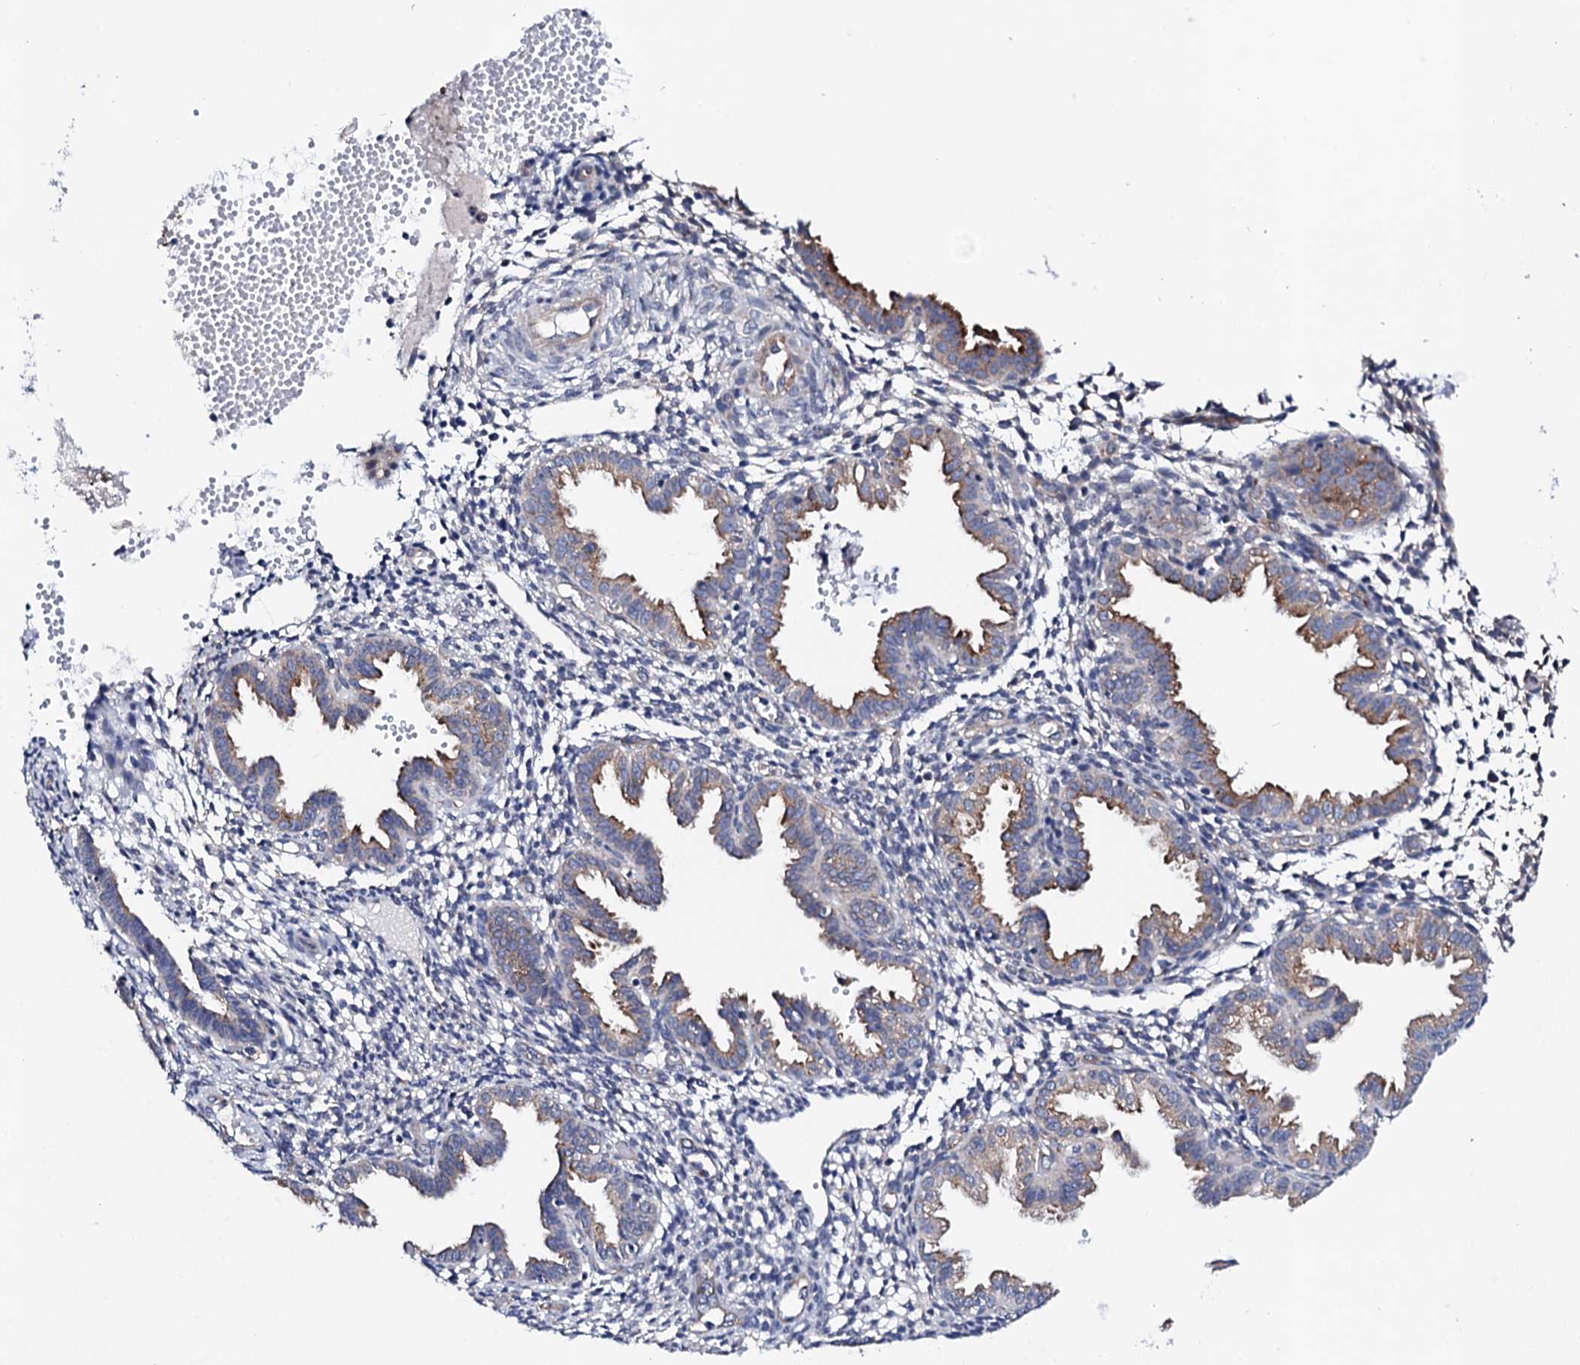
{"staining": {"intensity": "negative", "quantity": "none", "location": "none"}, "tissue": "endometrium", "cell_type": "Cells in endometrial stroma", "image_type": "normal", "snomed": [{"axis": "morphology", "description": "Normal tissue, NOS"}, {"axis": "topography", "description": "Endometrium"}], "caption": "The image reveals no staining of cells in endometrial stroma in unremarkable endometrium.", "gene": "NUP58", "patient": {"sex": "female", "age": 33}}